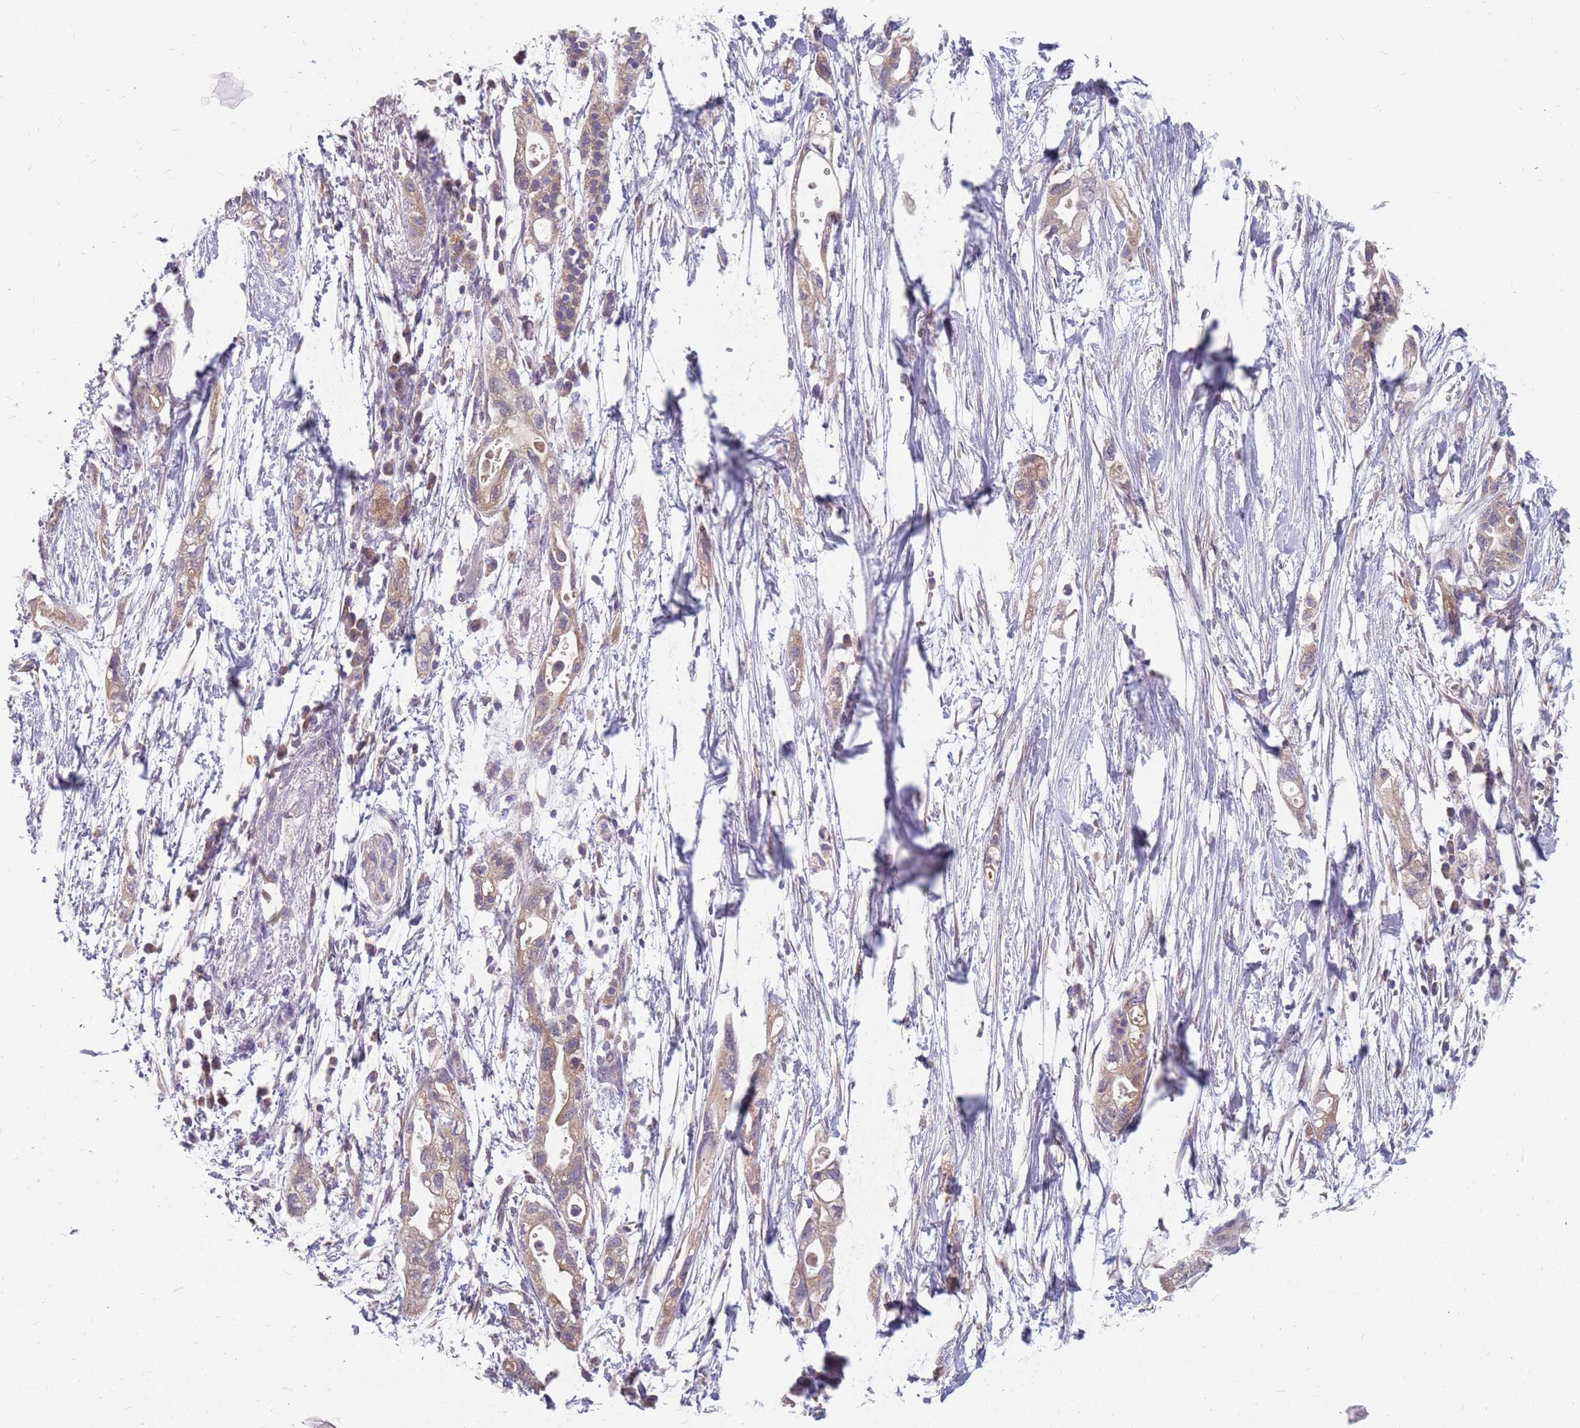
{"staining": {"intensity": "weak", "quantity": "25%-75%", "location": "cytoplasmic/membranous"}, "tissue": "pancreatic cancer", "cell_type": "Tumor cells", "image_type": "cancer", "snomed": [{"axis": "morphology", "description": "Adenocarcinoma, NOS"}, {"axis": "topography", "description": "Pancreas"}], "caption": "A micrograph of human pancreatic cancer (adenocarcinoma) stained for a protein displays weak cytoplasmic/membranous brown staining in tumor cells.", "gene": "CMTR2", "patient": {"sex": "female", "age": 72}}